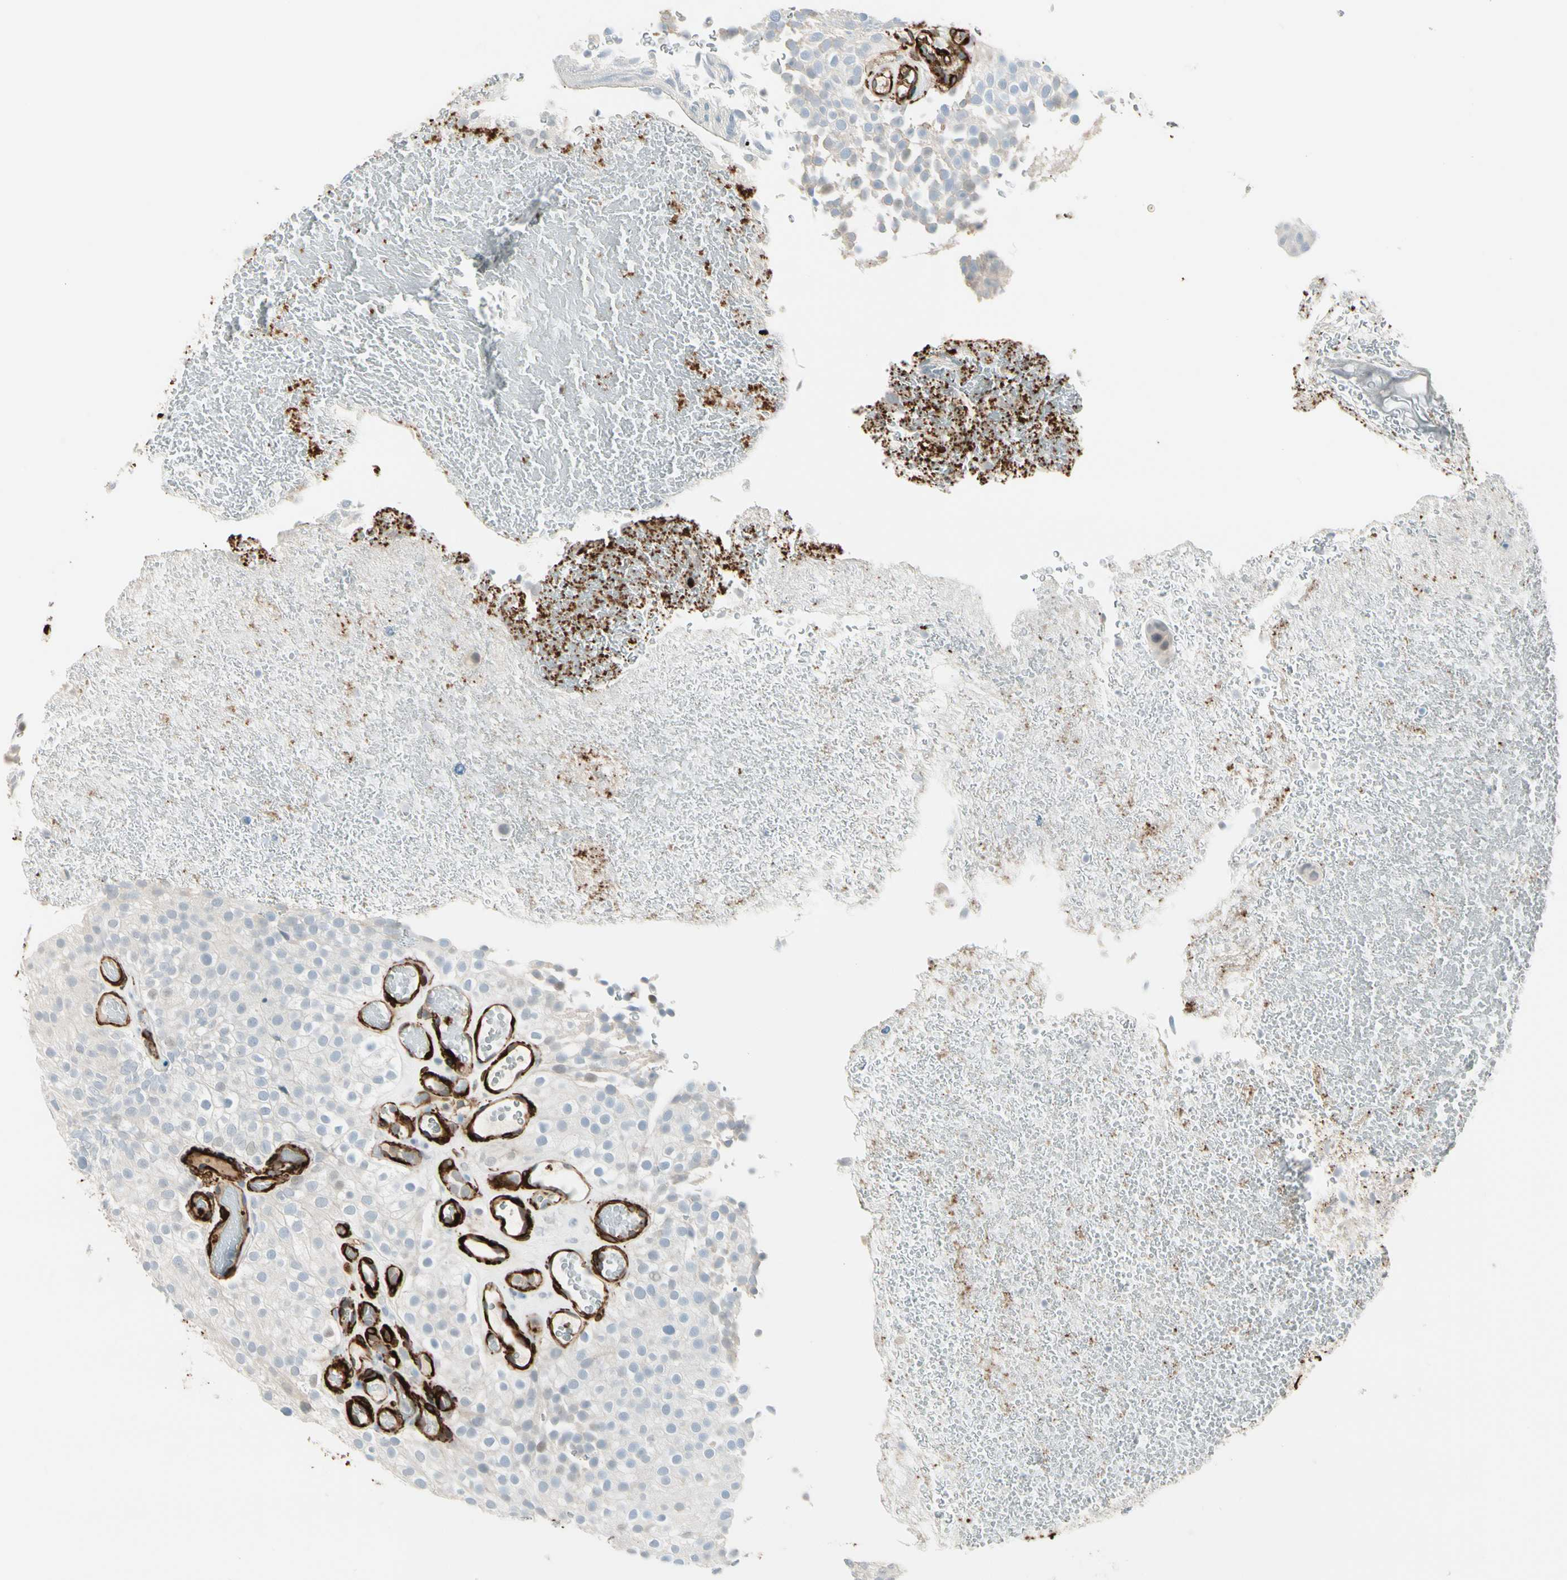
{"staining": {"intensity": "negative", "quantity": "none", "location": "none"}, "tissue": "urothelial cancer", "cell_type": "Tumor cells", "image_type": "cancer", "snomed": [{"axis": "morphology", "description": "Urothelial carcinoma, Low grade"}, {"axis": "topography", "description": "Urinary bladder"}], "caption": "Tumor cells show no significant staining in urothelial carcinoma (low-grade).", "gene": "CALD1", "patient": {"sex": "male", "age": 78}}